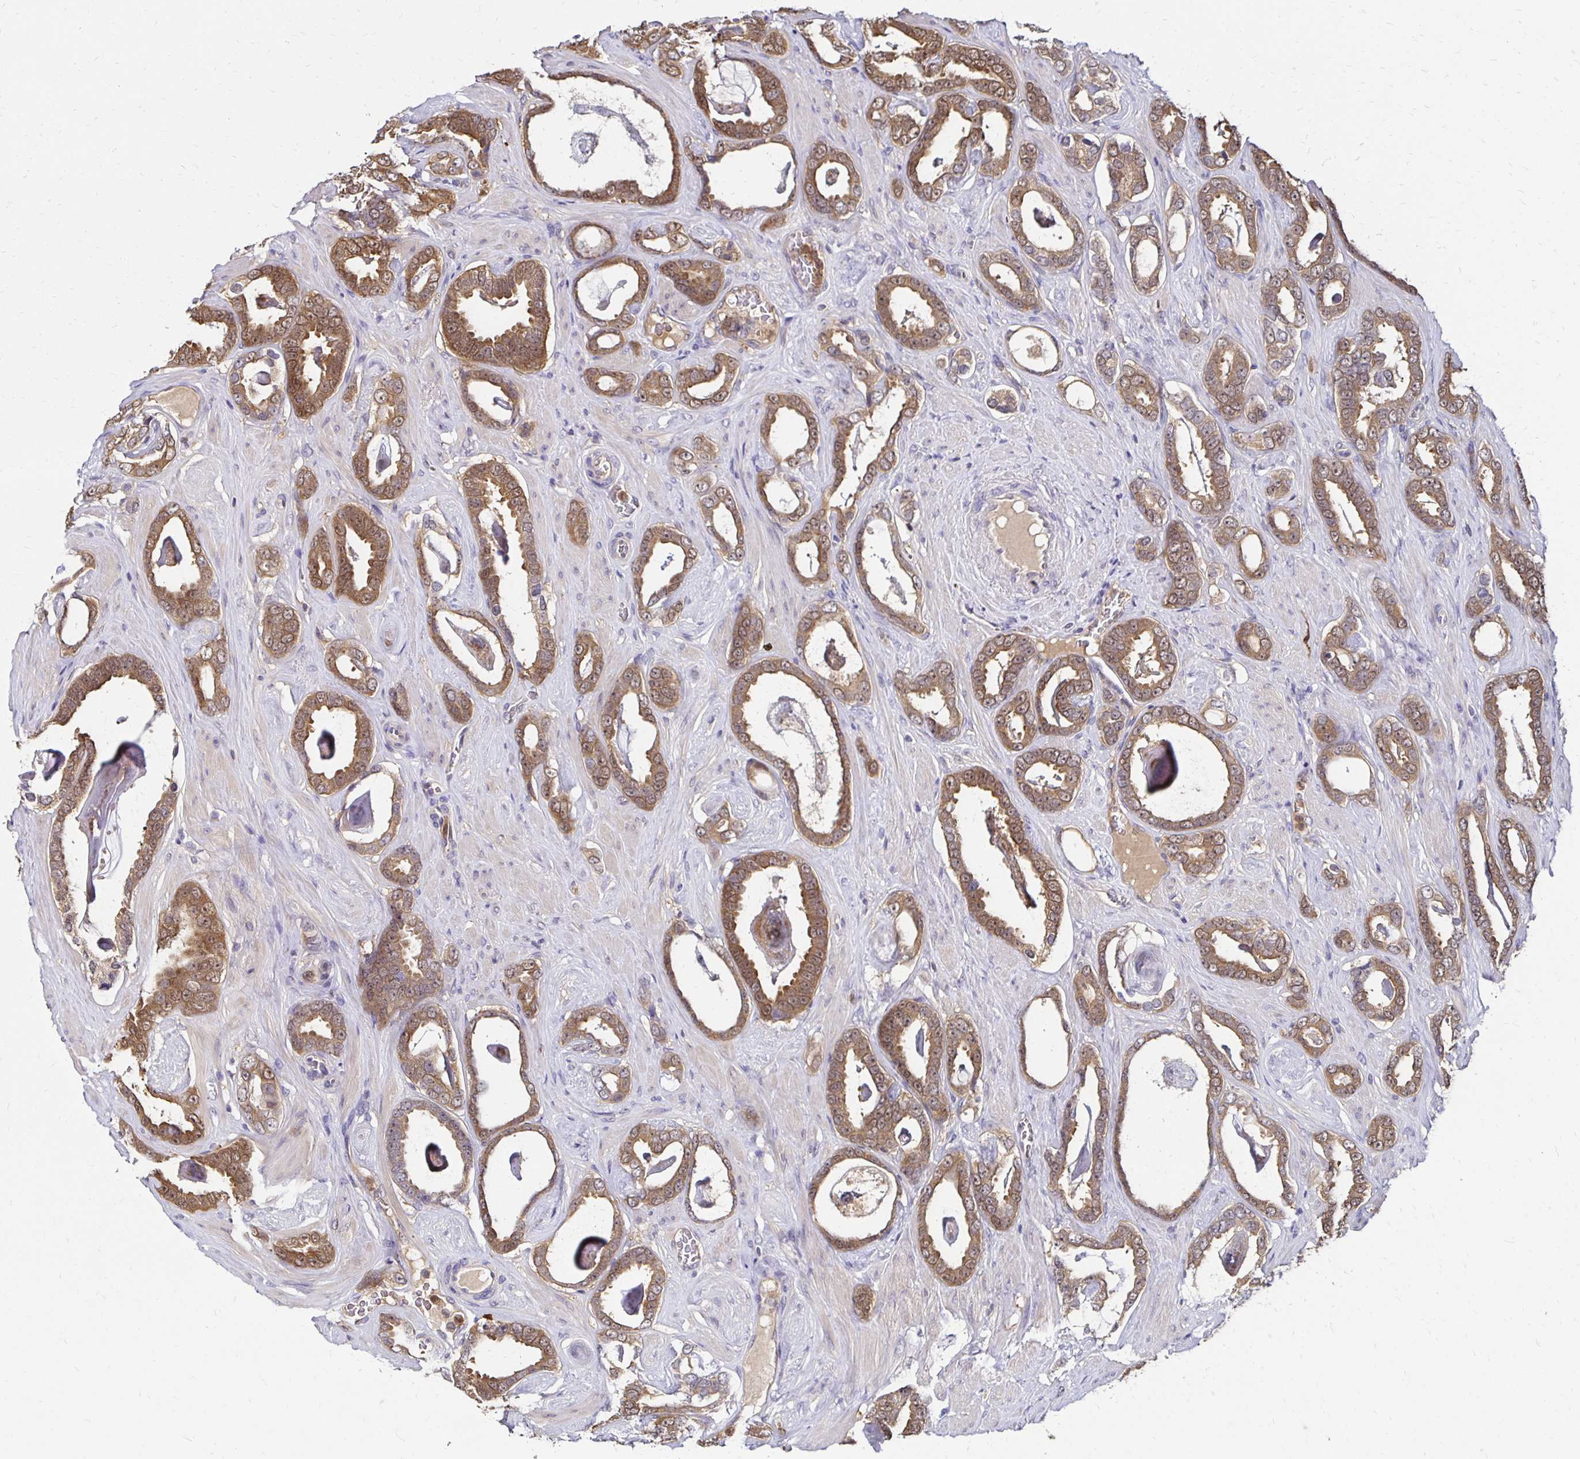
{"staining": {"intensity": "moderate", "quantity": ">75%", "location": "cytoplasmic/membranous"}, "tissue": "prostate cancer", "cell_type": "Tumor cells", "image_type": "cancer", "snomed": [{"axis": "morphology", "description": "Adenocarcinoma, High grade"}, {"axis": "topography", "description": "Prostate"}], "caption": "The micrograph exhibits staining of high-grade adenocarcinoma (prostate), revealing moderate cytoplasmic/membranous protein expression (brown color) within tumor cells. (DAB (3,3'-diaminobenzidine) IHC with brightfield microscopy, high magnification).", "gene": "TXN", "patient": {"sex": "male", "age": 63}}